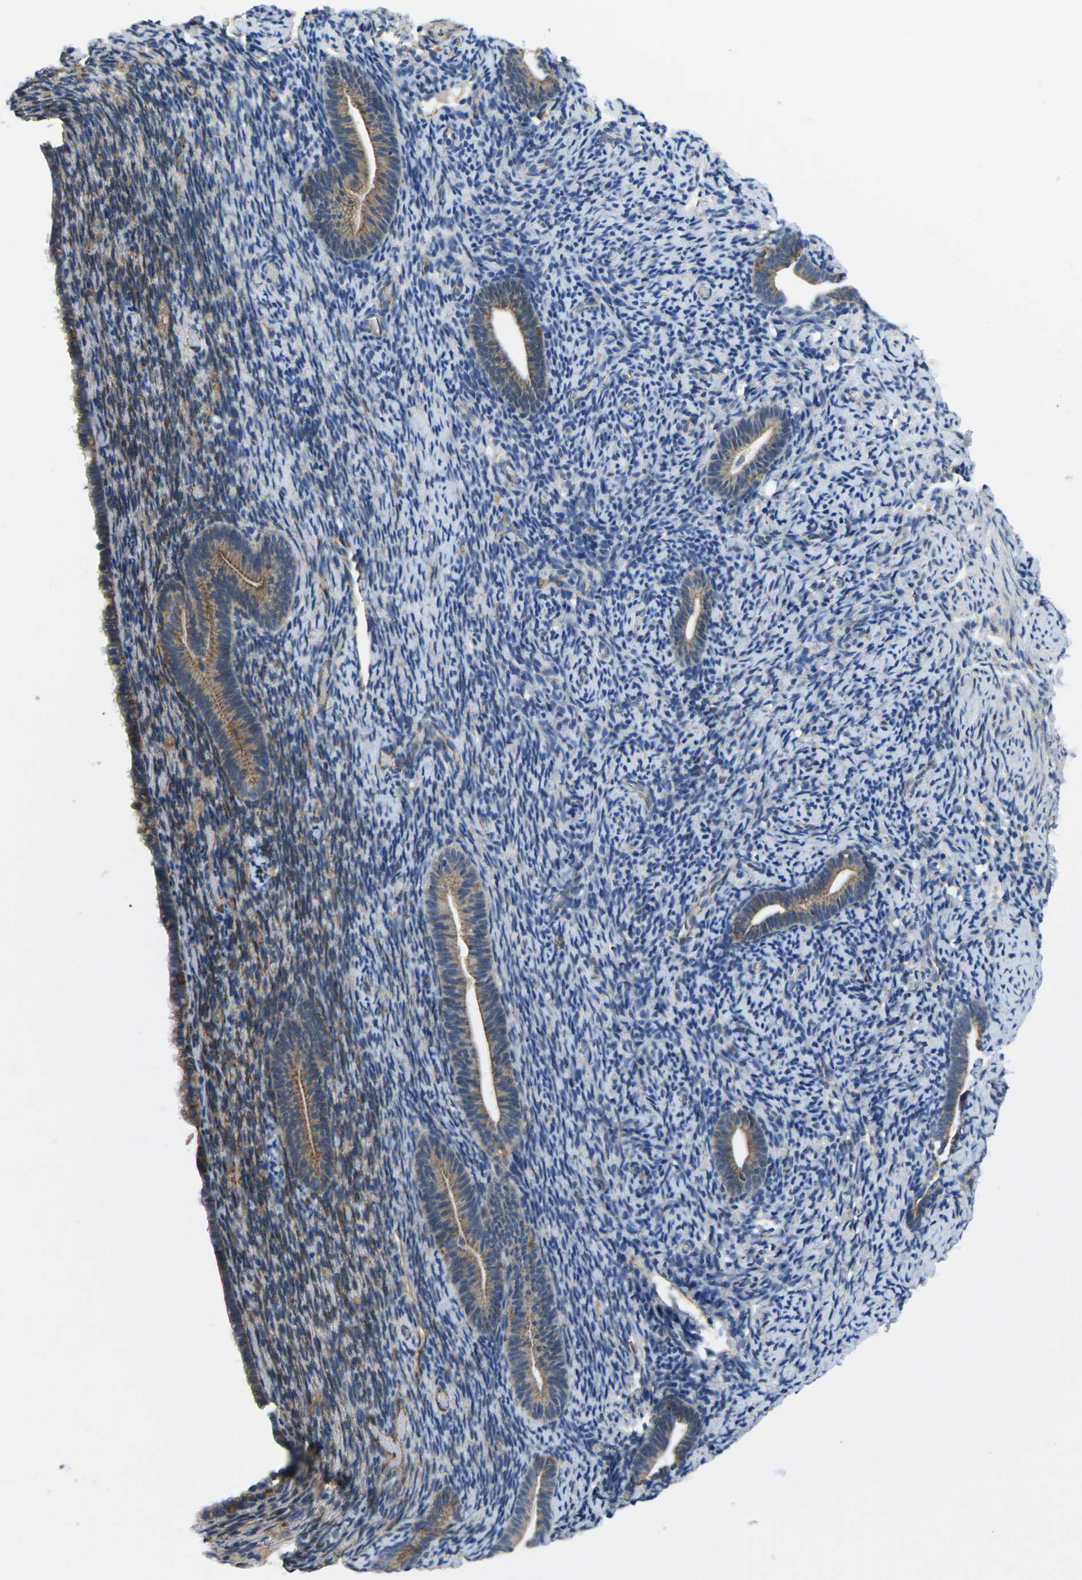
{"staining": {"intensity": "negative", "quantity": "none", "location": "none"}, "tissue": "endometrium", "cell_type": "Cells in endometrial stroma", "image_type": "normal", "snomed": [{"axis": "morphology", "description": "Normal tissue, NOS"}, {"axis": "topography", "description": "Endometrium"}], "caption": "Immunohistochemical staining of unremarkable human endometrium displays no significant expression in cells in endometrial stroma.", "gene": "CTNND1", "patient": {"sex": "female", "age": 51}}